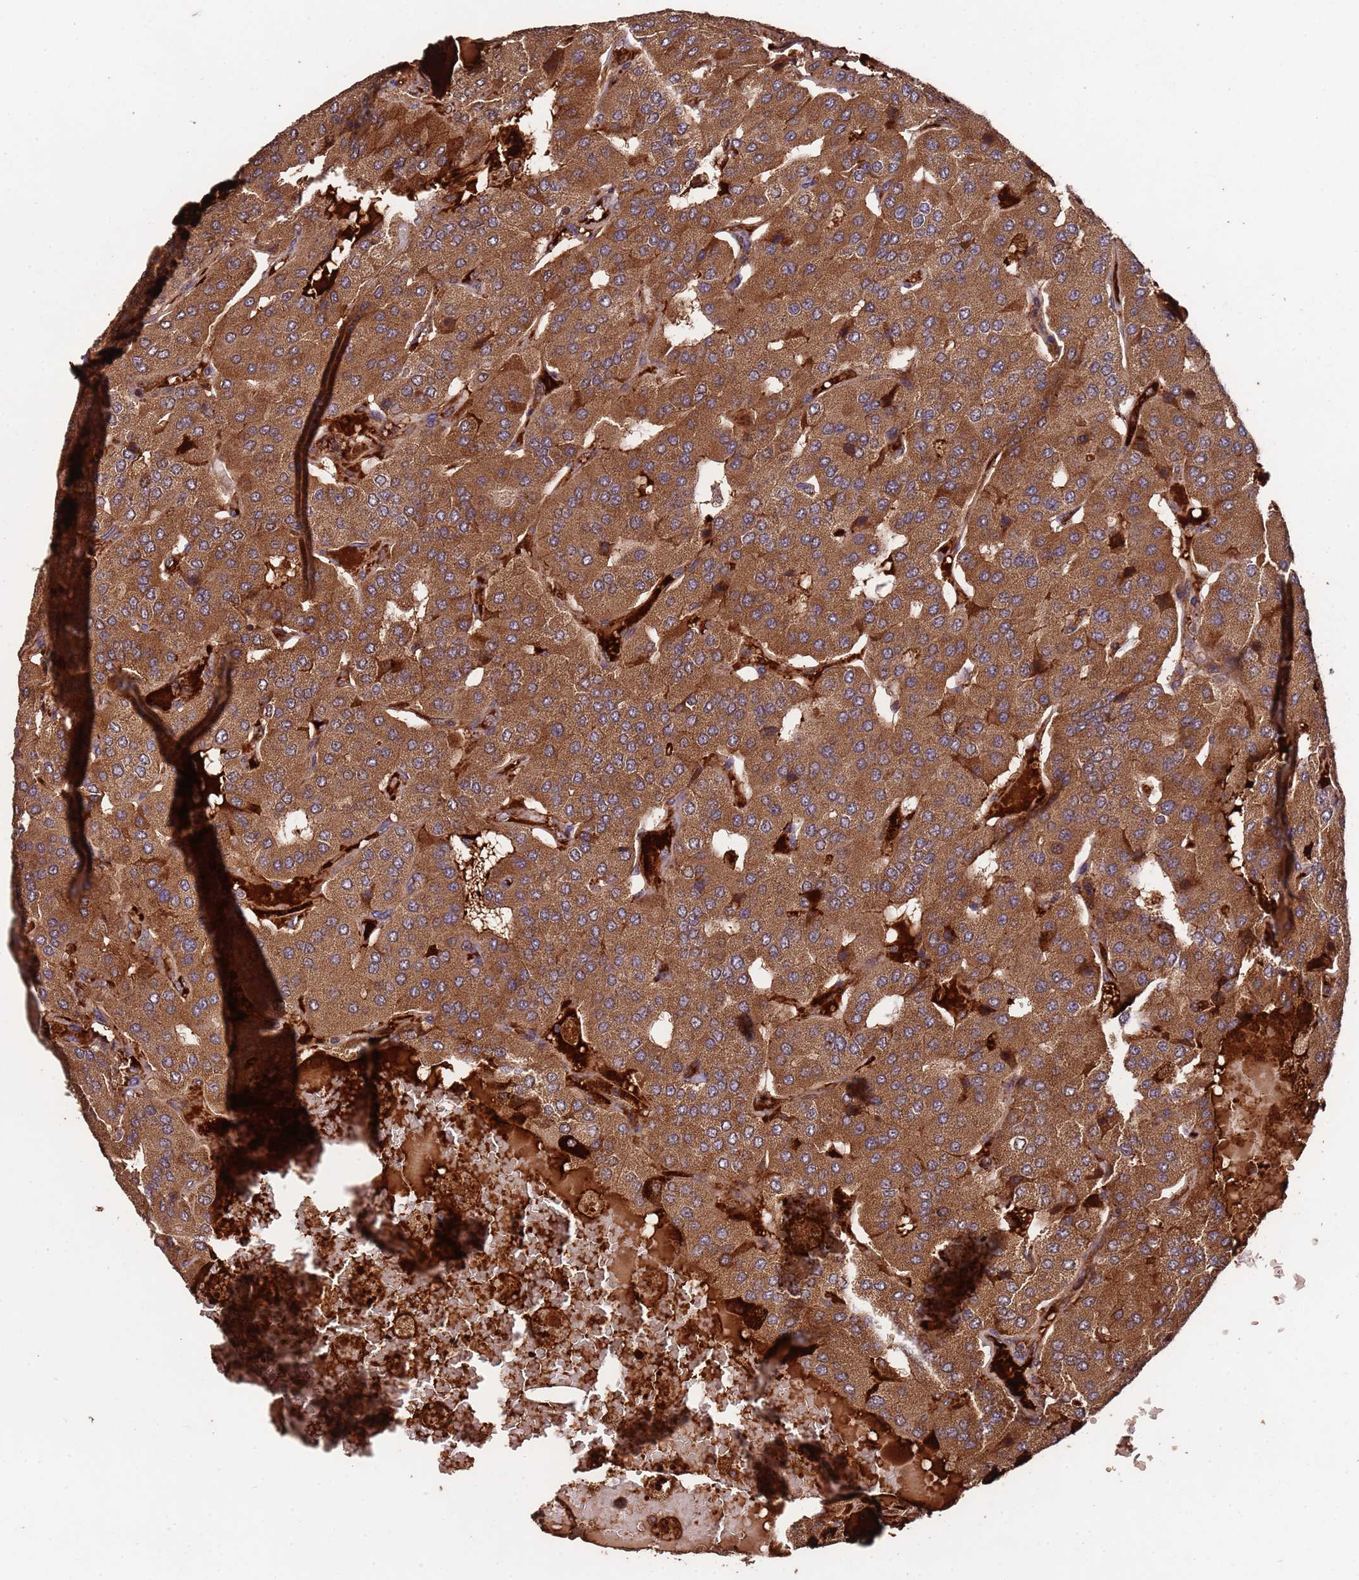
{"staining": {"intensity": "moderate", "quantity": ">75%", "location": "cytoplasmic/membranous"}, "tissue": "parathyroid gland", "cell_type": "Glandular cells", "image_type": "normal", "snomed": [{"axis": "morphology", "description": "Normal tissue, NOS"}, {"axis": "morphology", "description": "Adenoma, NOS"}, {"axis": "topography", "description": "Parathyroid gland"}], "caption": "There is medium levels of moderate cytoplasmic/membranous staining in glandular cells of benign parathyroid gland, as demonstrated by immunohistochemical staining (brown color).", "gene": "CCDC184", "patient": {"sex": "female", "age": 86}}